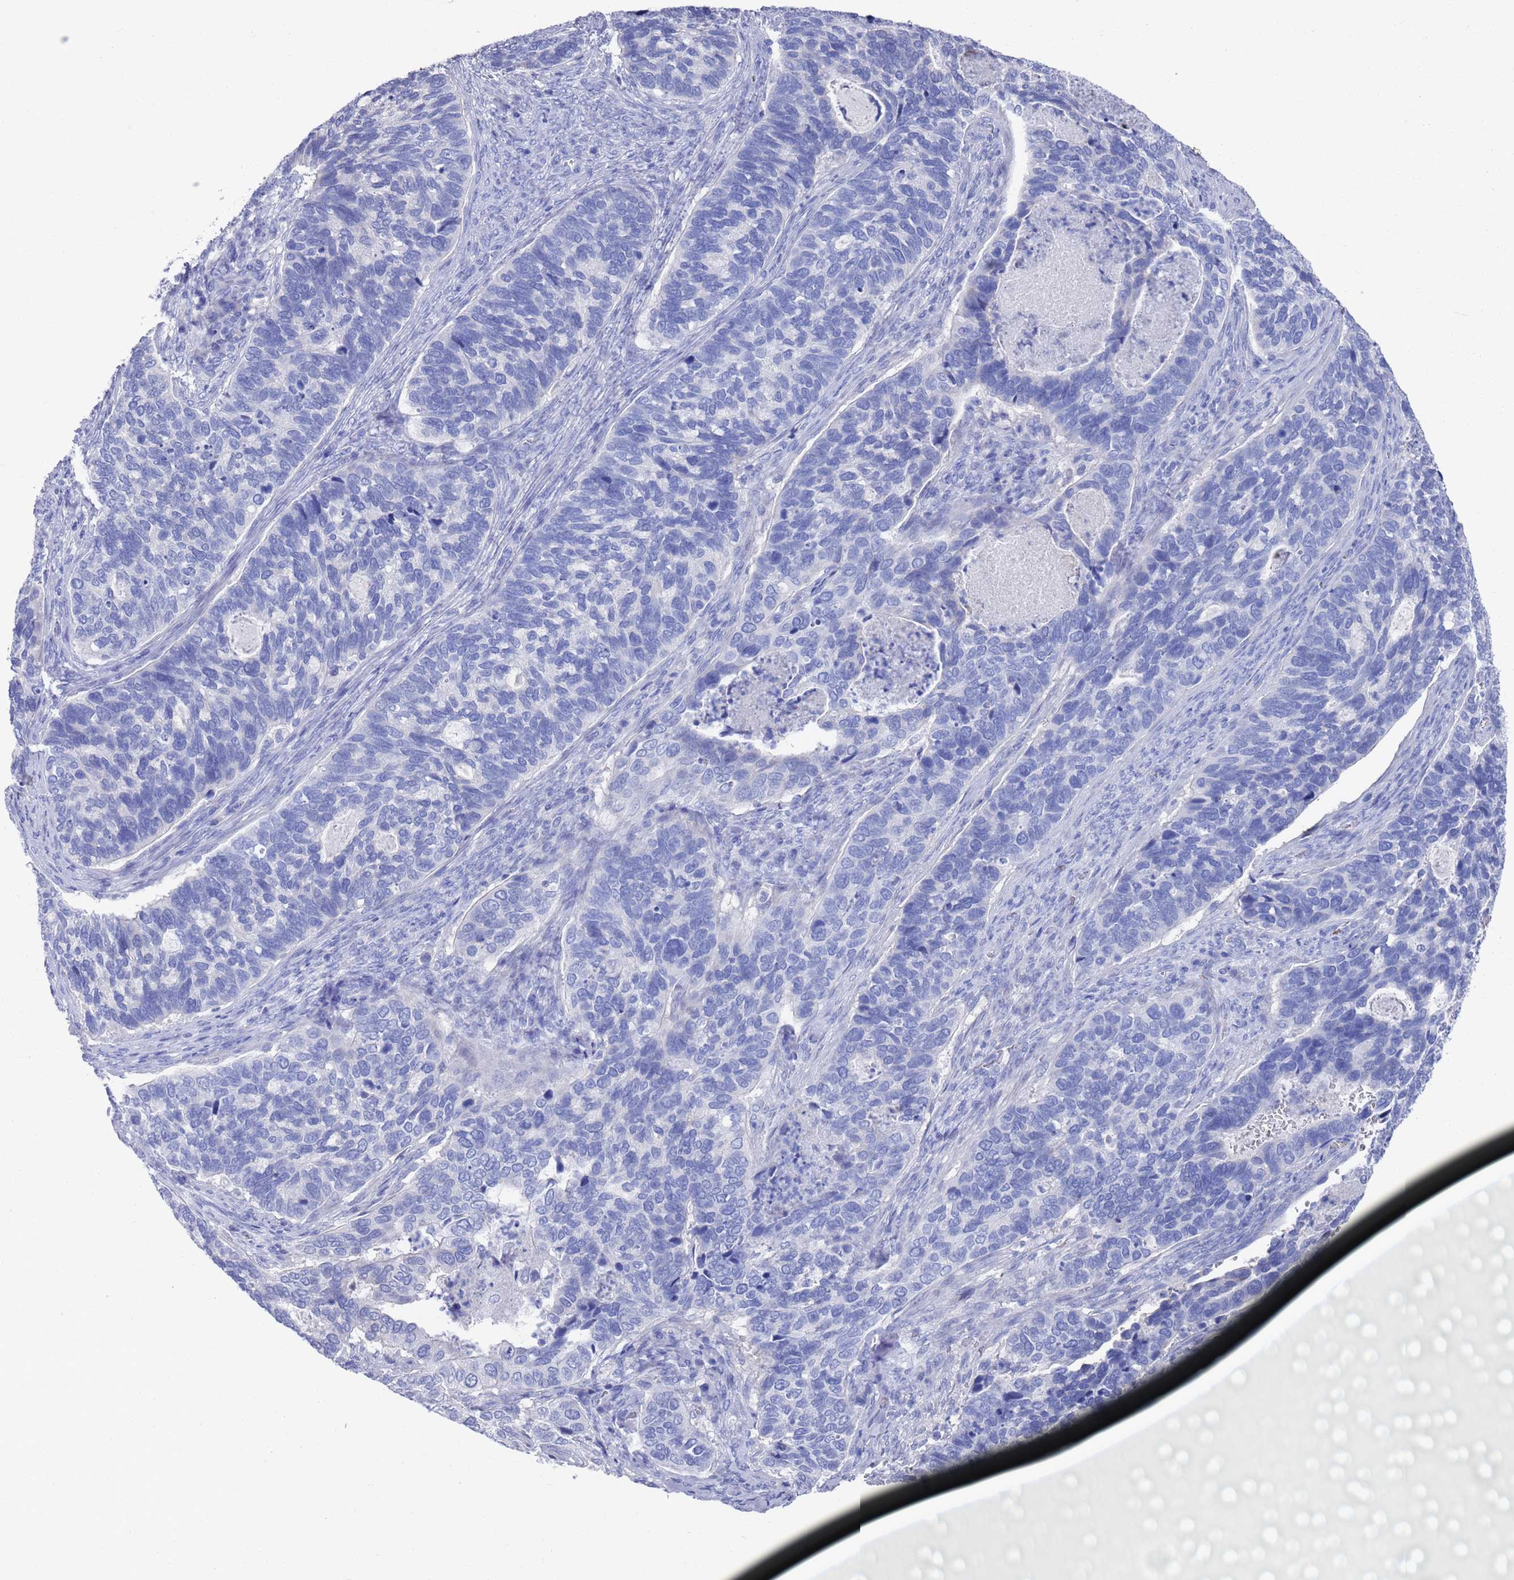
{"staining": {"intensity": "negative", "quantity": "none", "location": "none"}, "tissue": "cervical cancer", "cell_type": "Tumor cells", "image_type": "cancer", "snomed": [{"axis": "morphology", "description": "Squamous cell carcinoma, NOS"}, {"axis": "topography", "description": "Cervix"}], "caption": "This image is of cervical squamous cell carcinoma stained with immunohistochemistry to label a protein in brown with the nuclei are counter-stained blue. There is no positivity in tumor cells.", "gene": "MTMR2", "patient": {"sex": "female", "age": 38}}